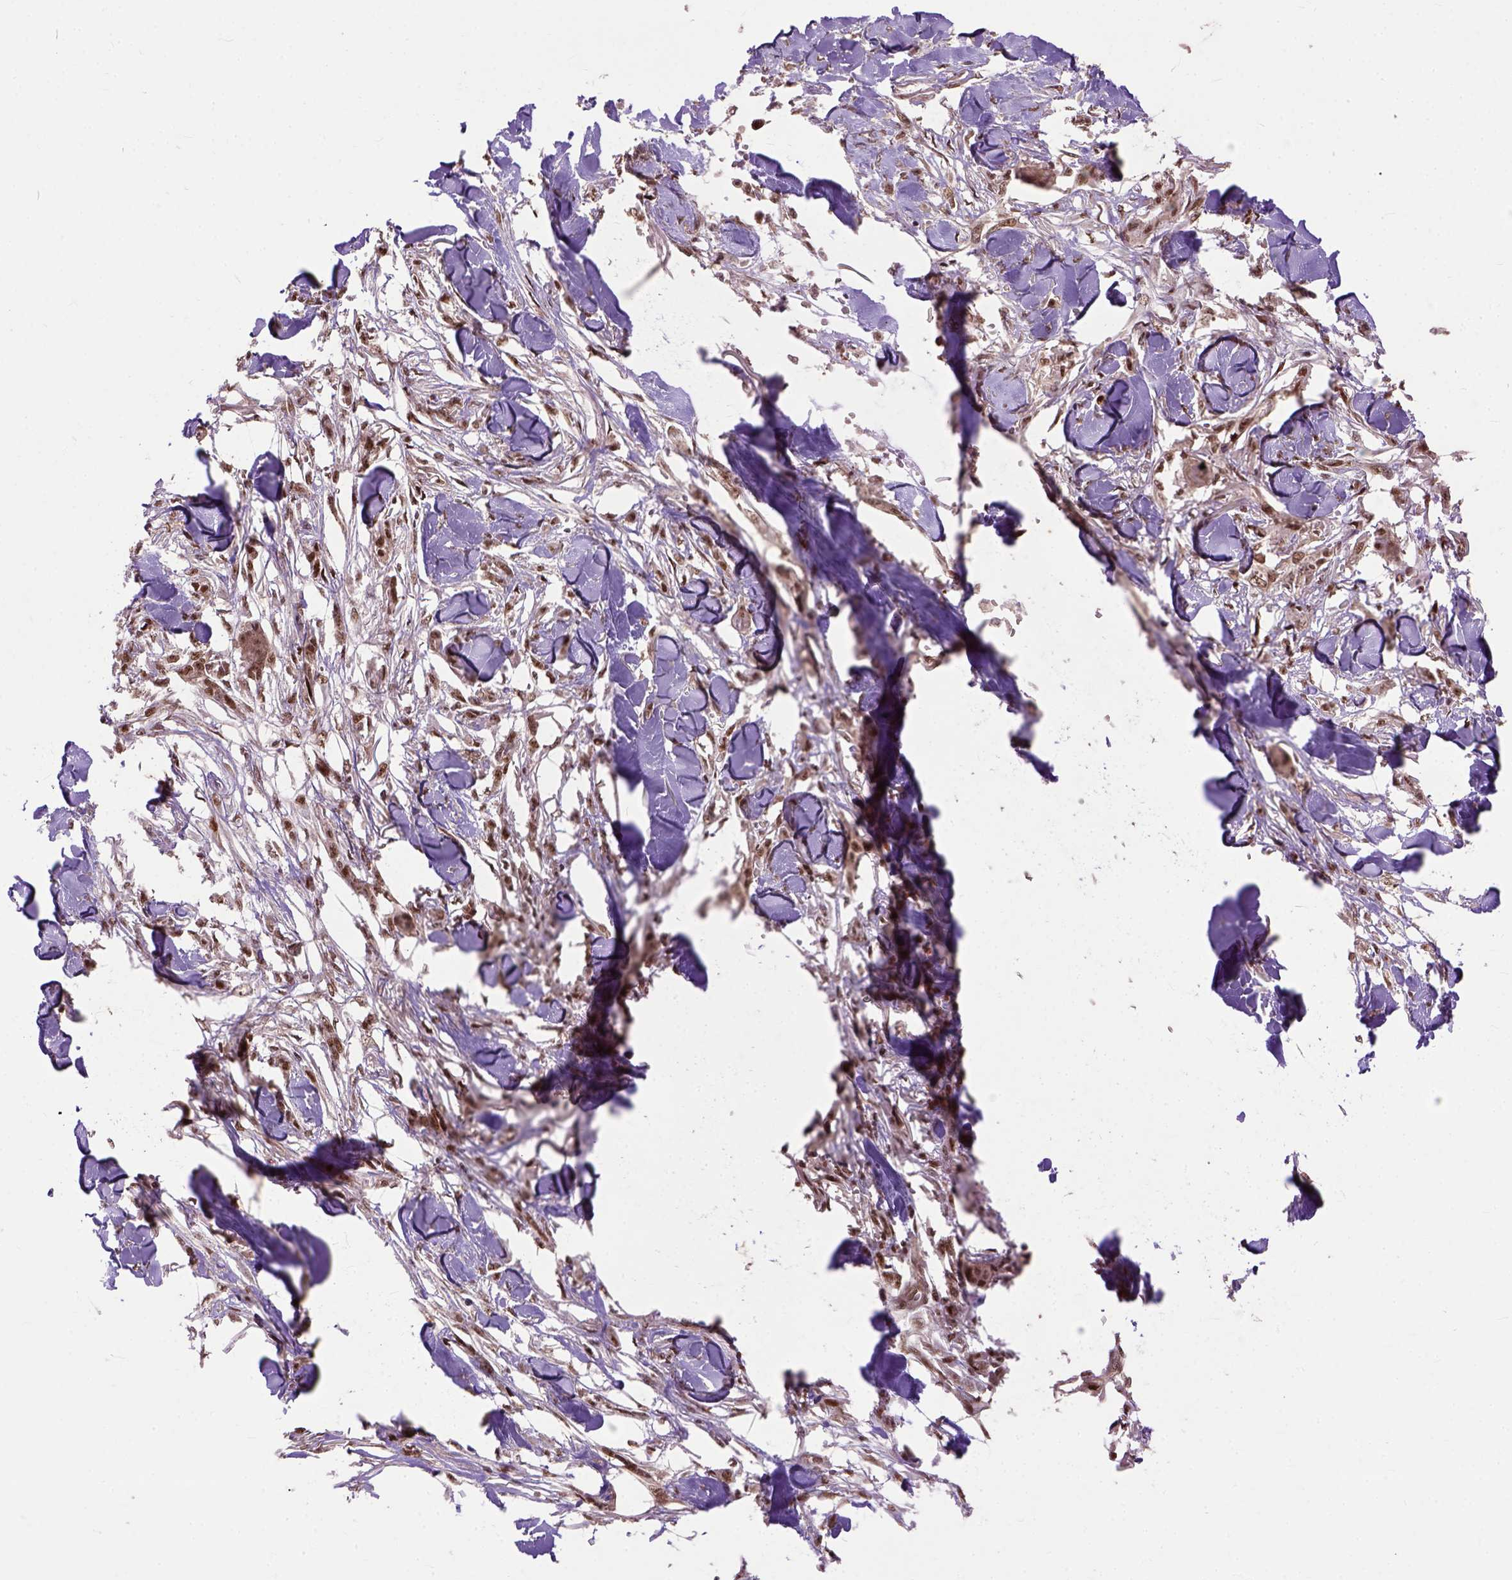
{"staining": {"intensity": "moderate", "quantity": ">75%", "location": "nuclear"}, "tissue": "skin cancer", "cell_type": "Tumor cells", "image_type": "cancer", "snomed": [{"axis": "morphology", "description": "Squamous cell carcinoma, NOS"}, {"axis": "topography", "description": "Skin"}], "caption": "A high-resolution photomicrograph shows immunohistochemistry (IHC) staining of skin cancer, which exhibits moderate nuclear positivity in approximately >75% of tumor cells. The staining was performed using DAB (3,3'-diaminobenzidine), with brown indicating positive protein expression. Nuclei are stained blue with hematoxylin.", "gene": "ZNF630", "patient": {"sex": "female", "age": 59}}